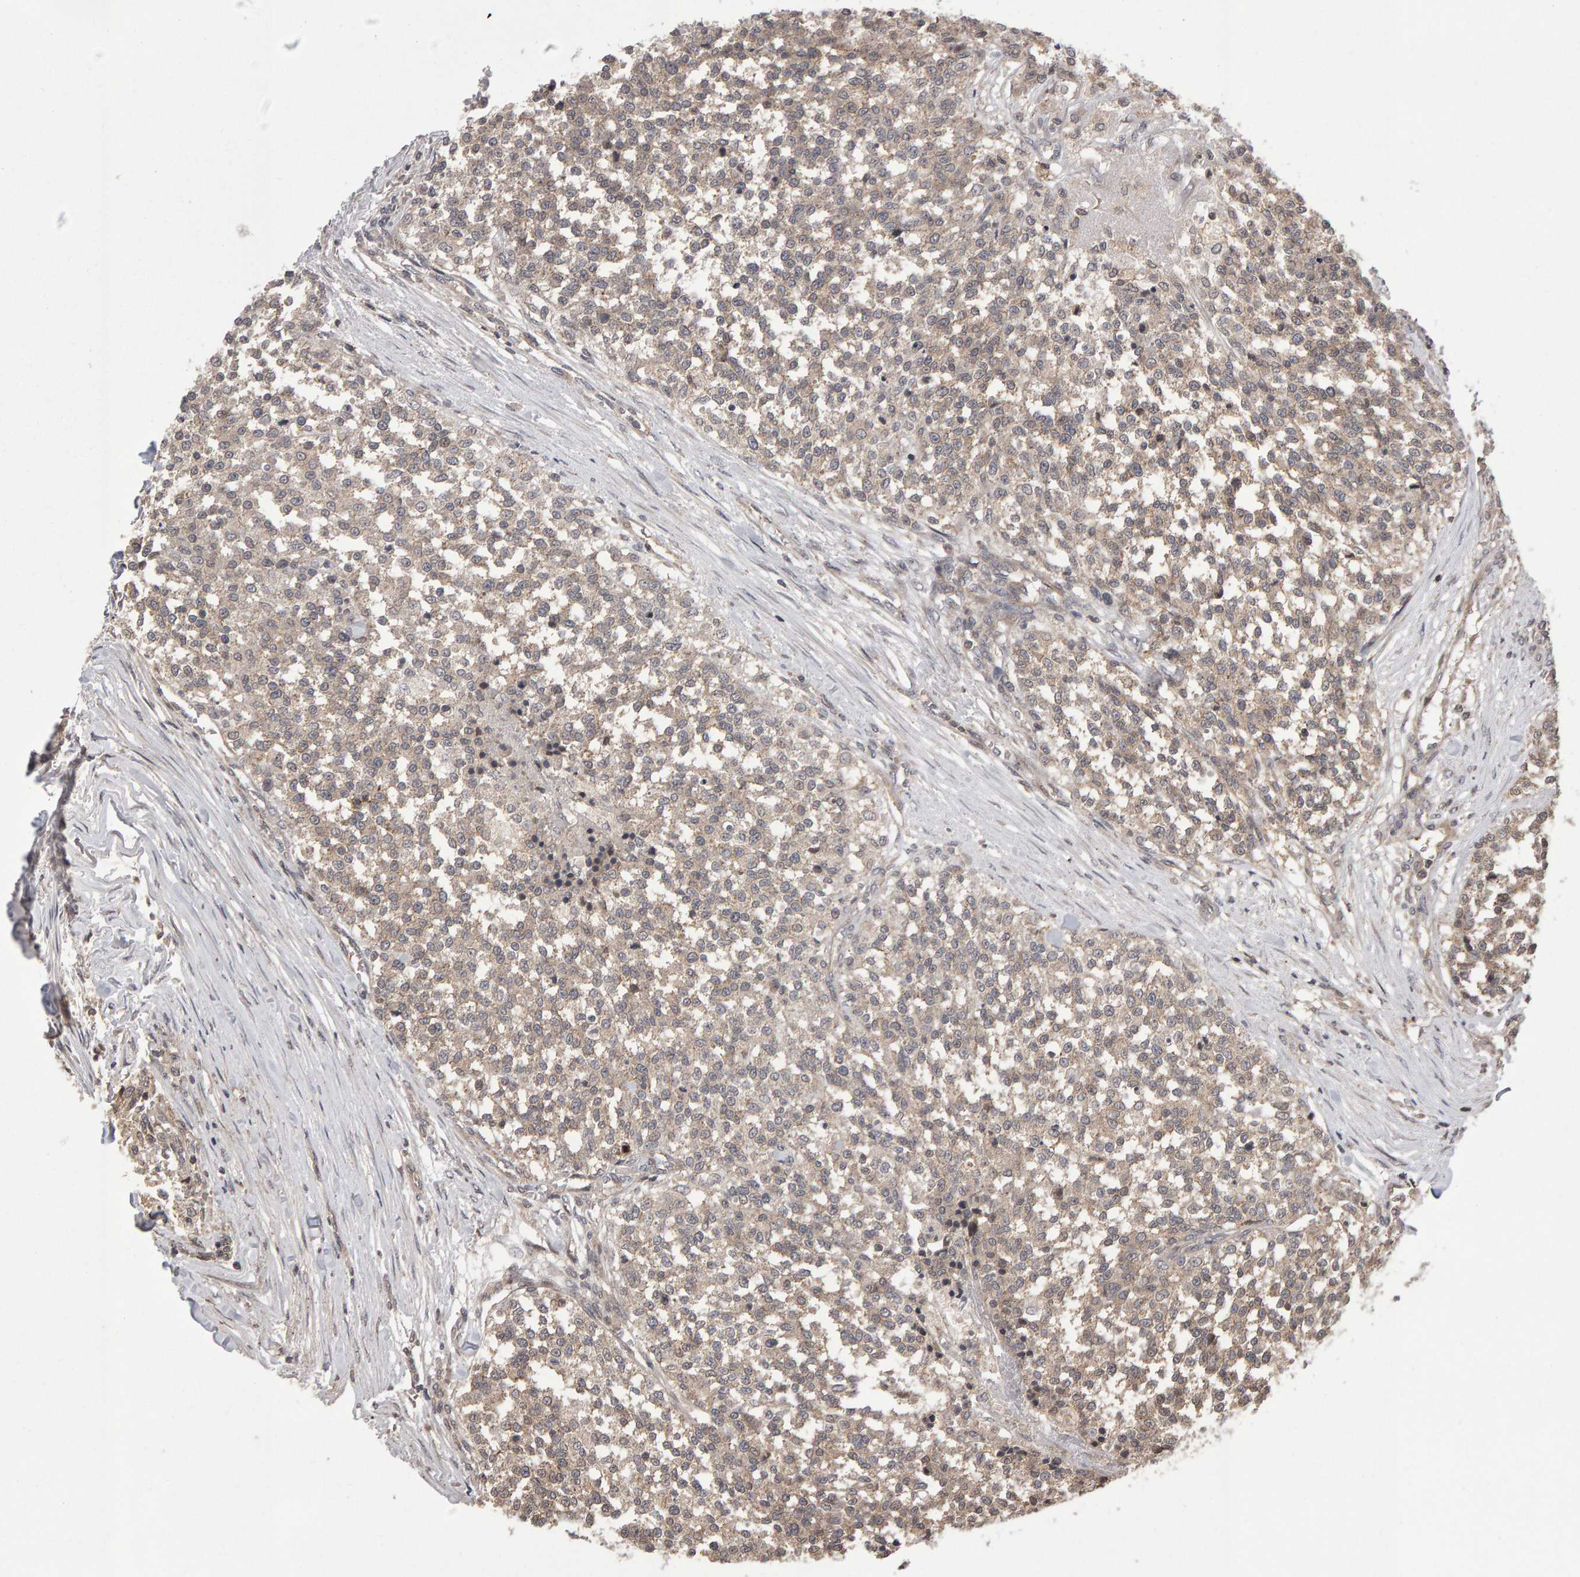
{"staining": {"intensity": "weak", "quantity": ">75%", "location": "cytoplasmic/membranous"}, "tissue": "testis cancer", "cell_type": "Tumor cells", "image_type": "cancer", "snomed": [{"axis": "morphology", "description": "Seminoma, NOS"}, {"axis": "topography", "description": "Testis"}], "caption": "Weak cytoplasmic/membranous staining for a protein is identified in about >75% of tumor cells of seminoma (testis) using immunohistochemistry.", "gene": "SCRIB", "patient": {"sex": "male", "age": 59}}